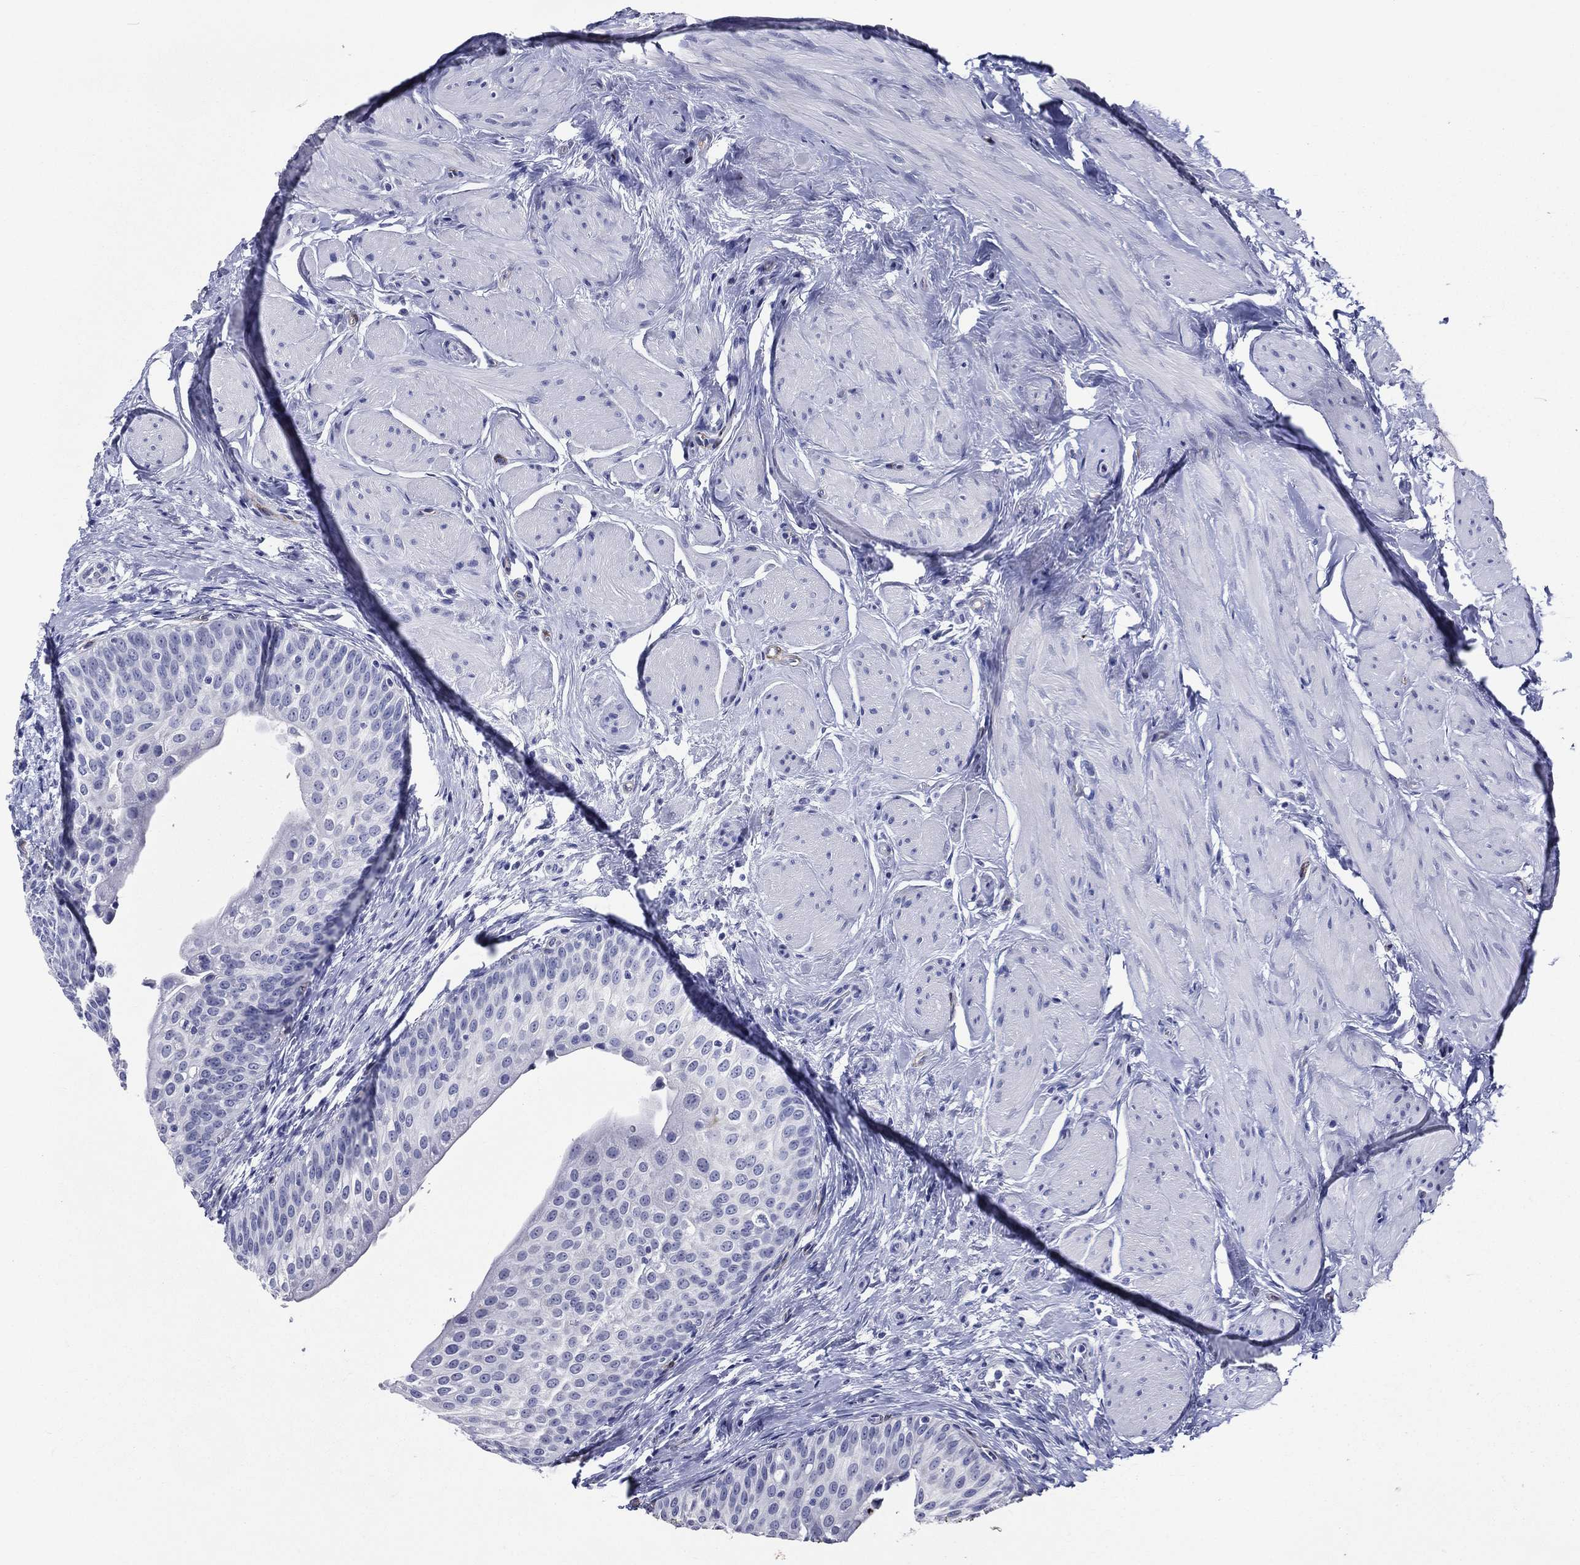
{"staining": {"intensity": "moderate", "quantity": "<25%", "location": "cytoplasmic/membranous"}, "tissue": "urinary bladder", "cell_type": "Urothelial cells", "image_type": "normal", "snomed": [{"axis": "morphology", "description": "Normal tissue, NOS"}, {"axis": "topography", "description": "Urinary bladder"}], "caption": "The histopathology image demonstrates a brown stain indicating the presence of a protein in the cytoplasmic/membranous of urothelial cells in urinary bladder.", "gene": "ACE2", "patient": {"sex": "male", "age": 73}}